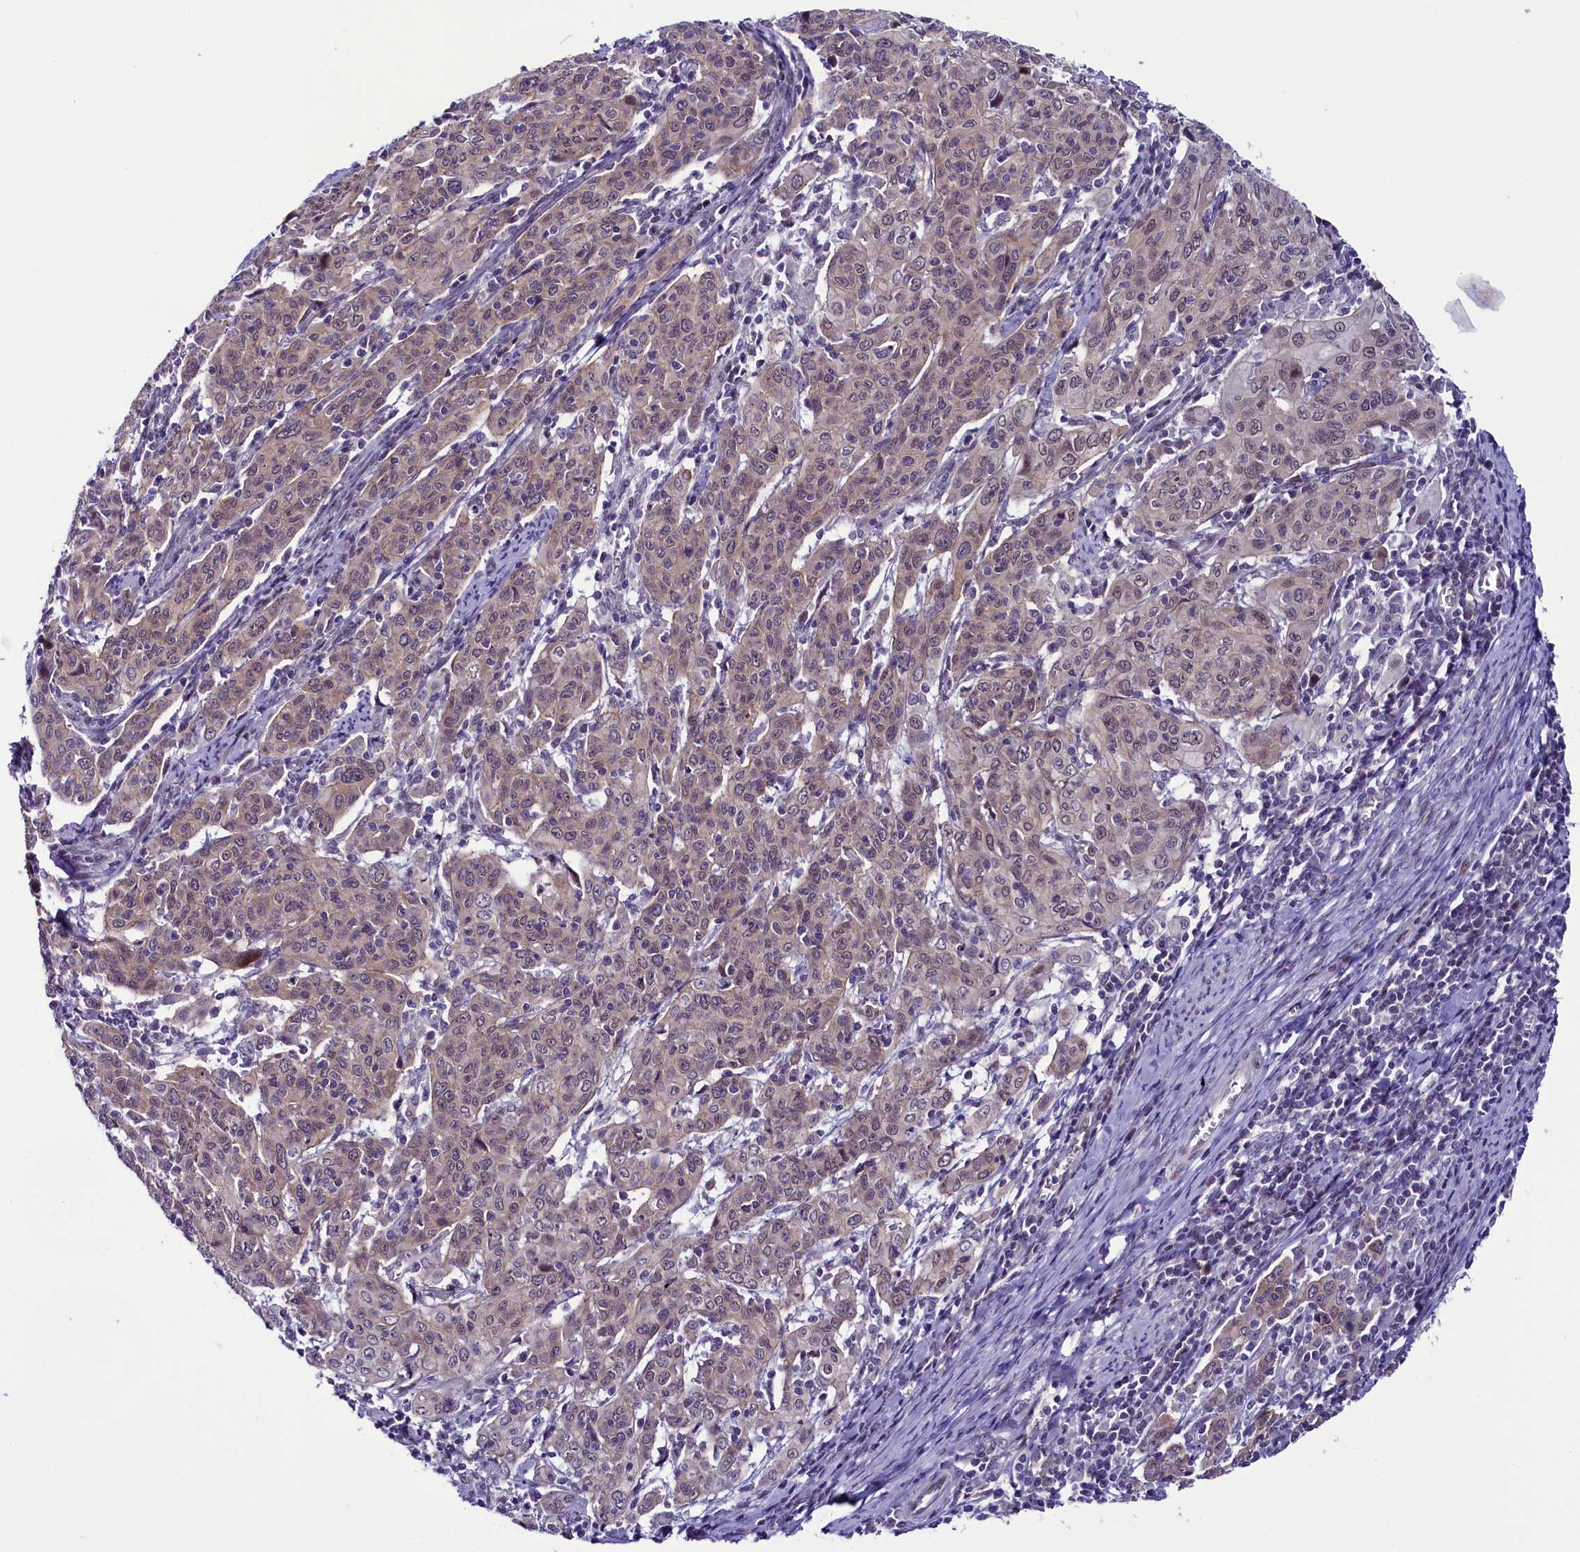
{"staining": {"intensity": "negative", "quantity": "none", "location": "none"}, "tissue": "cervical cancer", "cell_type": "Tumor cells", "image_type": "cancer", "snomed": [{"axis": "morphology", "description": "Squamous cell carcinoma, NOS"}, {"axis": "topography", "description": "Cervix"}], "caption": "Immunohistochemical staining of human squamous cell carcinoma (cervical) shows no significant staining in tumor cells.", "gene": "CCDC106", "patient": {"sex": "female", "age": 67}}